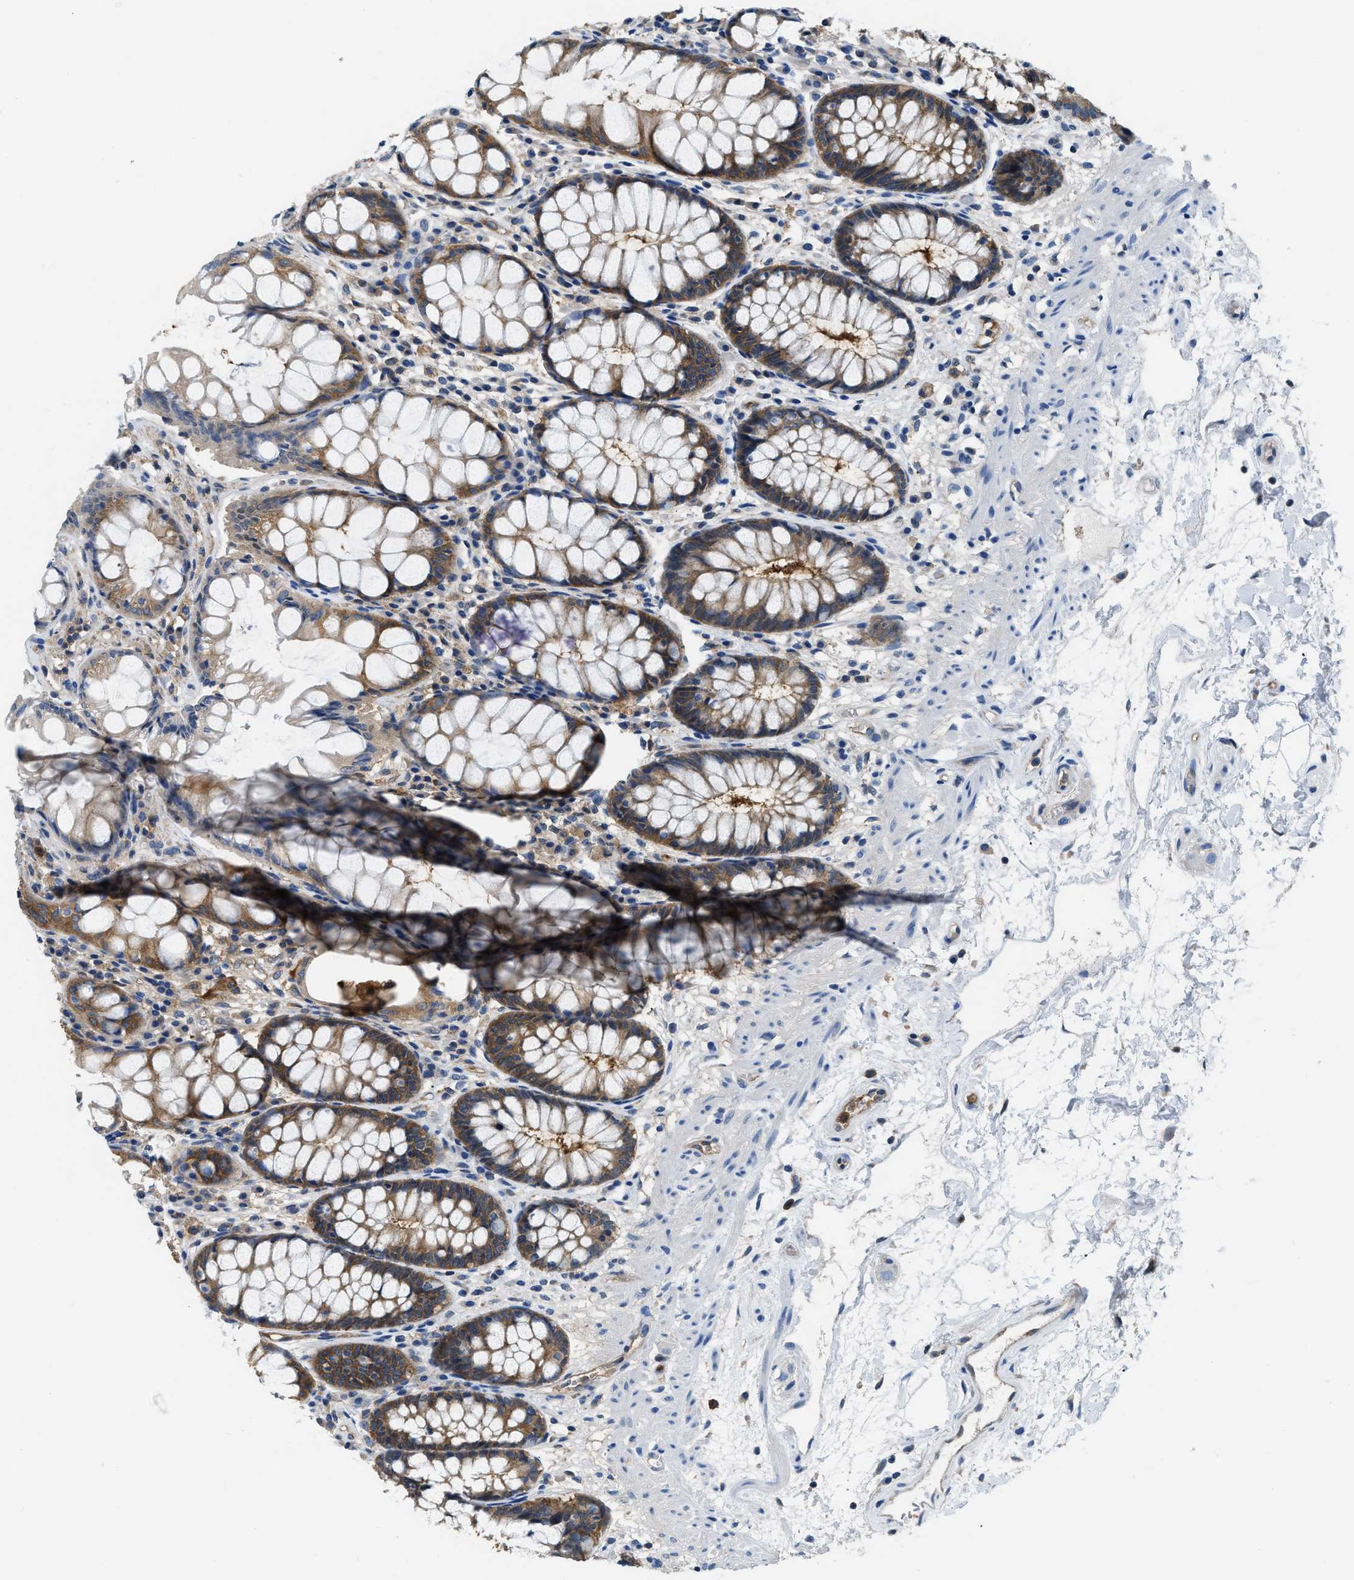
{"staining": {"intensity": "moderate", "quantity": ">75%", "location": "cytoplasmic/membranous"}, "tissue": "rectum", "cell_type": "Glandular cells", "image_type": "normal", "snomed": [{"axis": "morphology", "description": "Normal tissue, NOS"}, {"axis": "topography", "description": "Rectum"}], "caption": "Moderate cytoplasmic/membranous positivity for a protein is appreciated in approximately >75% of glandular cells of unremarkable rectum using immunohistochemistry.", "gene": "PKM", "patient": {"sex": "male", "age": 64}}